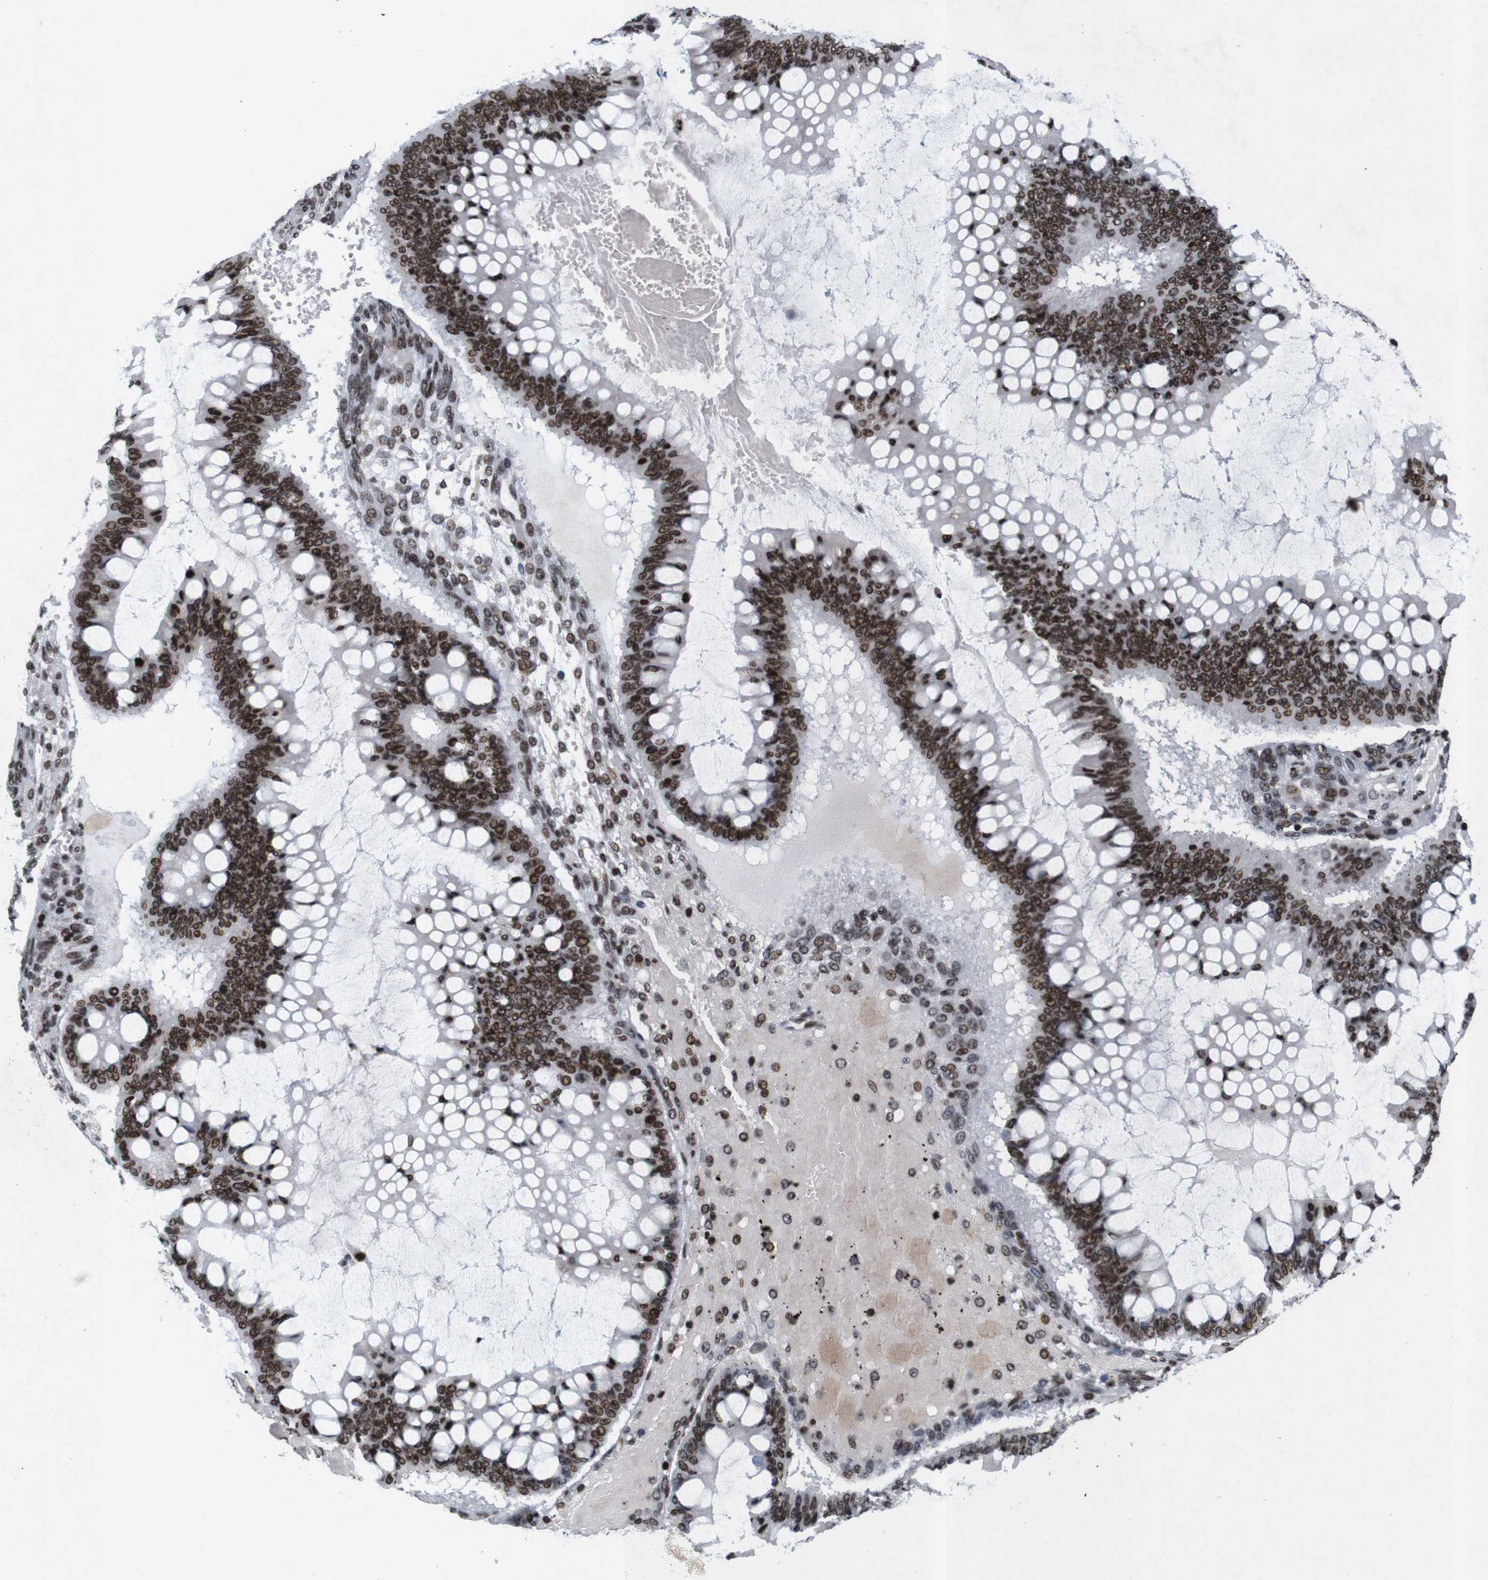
{"staining": {"intensity": "moderate", "quantity": ">75%", "location": "nuclear"}, "tissue": "ovarian cancer", "cell_type": "Tumor cells", "image_type": "cancer", "snomed": [{"axis": "morphology", "description": "Cystadenocarcinoma, mucinous, NOS"}, {"axis": "topography", "description": "Ovary"}], "caption": "Brown immunohistochemical staining in mucinous cystadenocarcinoma (ovarian) displays moderate nuclear staining in about >75% of tumor cells. (Stains: DAB (3,3'-diaminobenzidine) in brown, nuclei in blue, Microscopy: brightfield microscopy at high magnification).", "gene": "MAGEH1", "patient": {"sex": "female", "age": 73}}